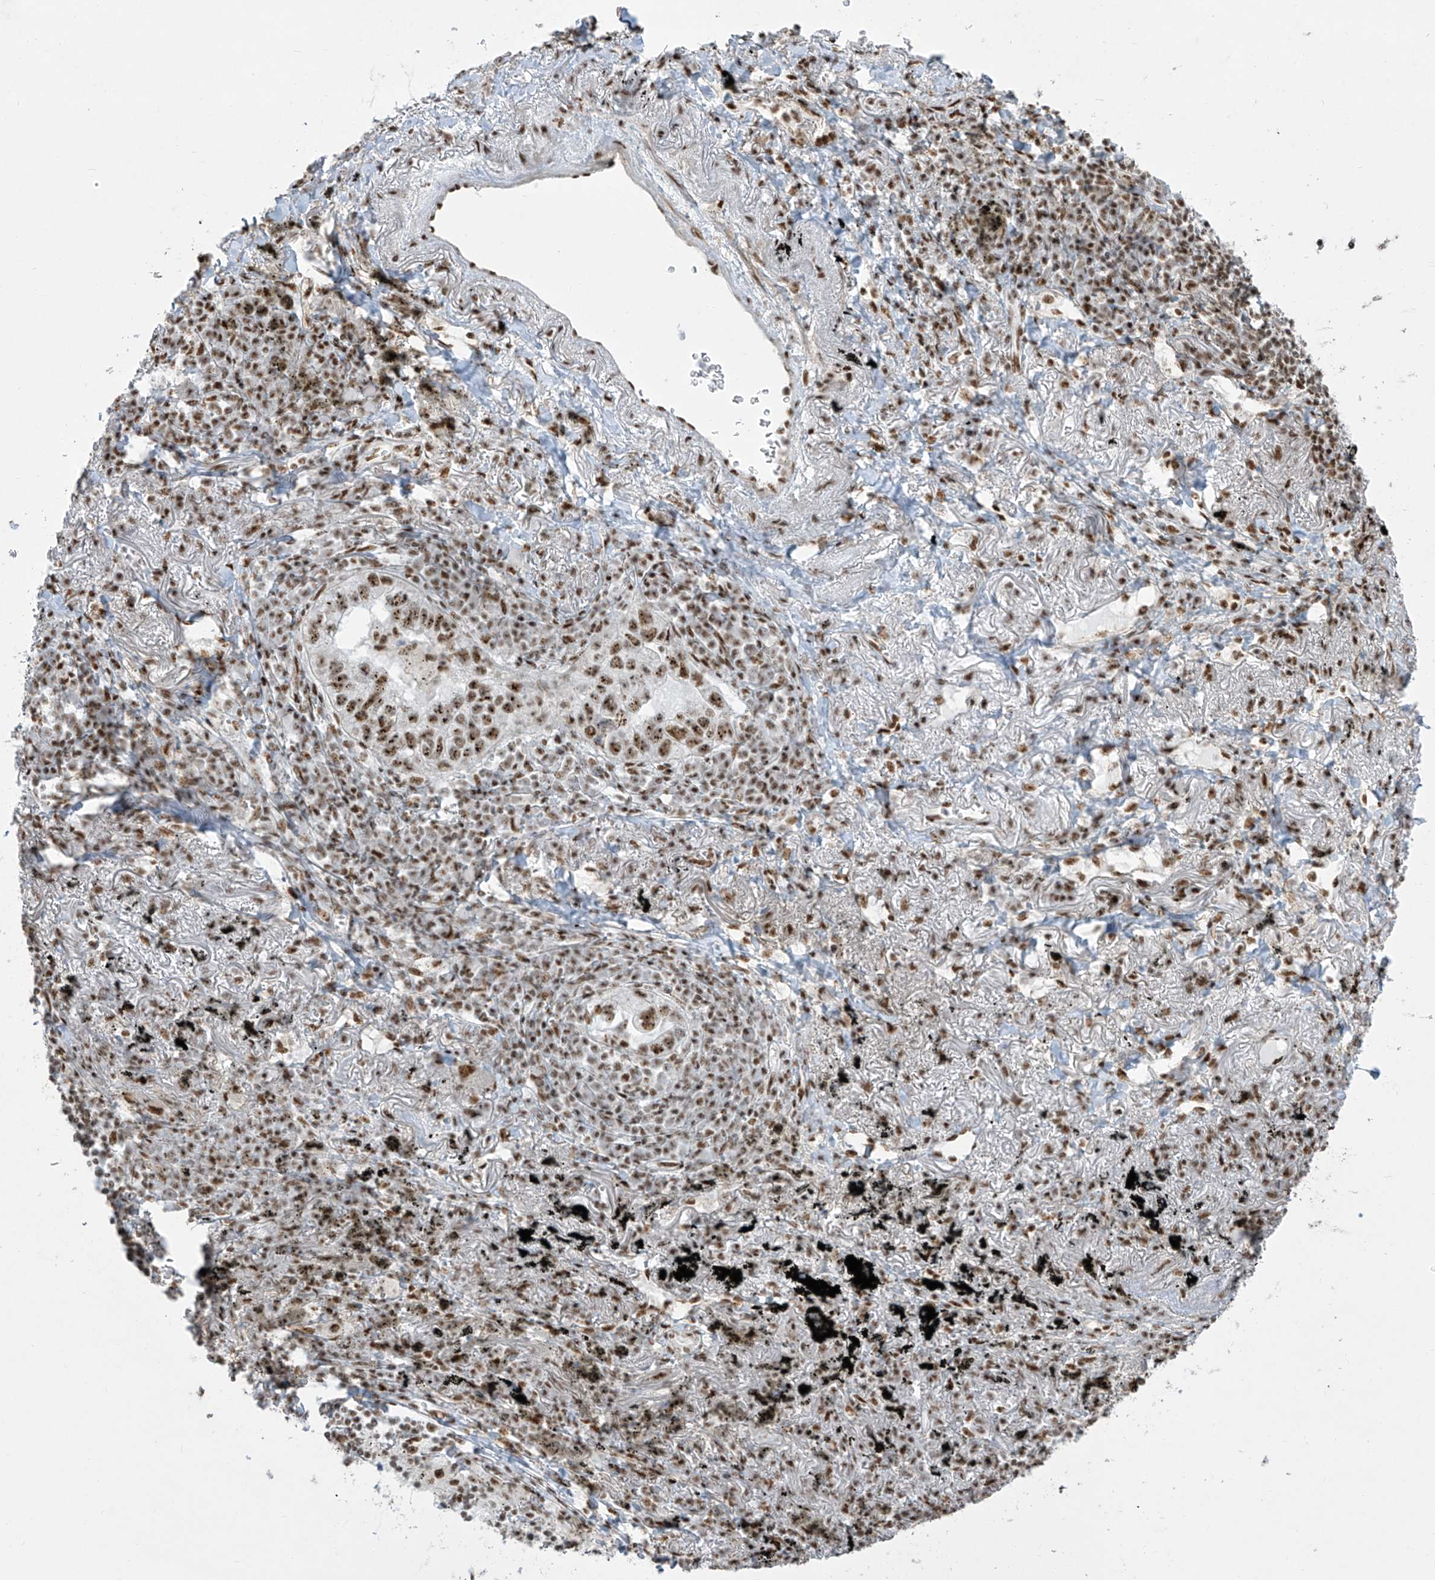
{"staining": {"intensity": "moderate", "quantity": ">75%", "location": "nuclear"}, "tissue": "lung cancer", "cell_type": "Tumor cells", "image_type": "cancer", "snomed": [{"axis": "morphology", "description": "Adenocarcinoma, NOS"}, {"axis": "topography", "description": "Lung"}], "caption": "DAB immunohistochemical staining of human lung adenocarcinoma reveals moderate nuclear protein positivity in approximately >75% of tumor cells.", "gene": "MS4A6A", "patient": {"sex": "male", "age": 65}}